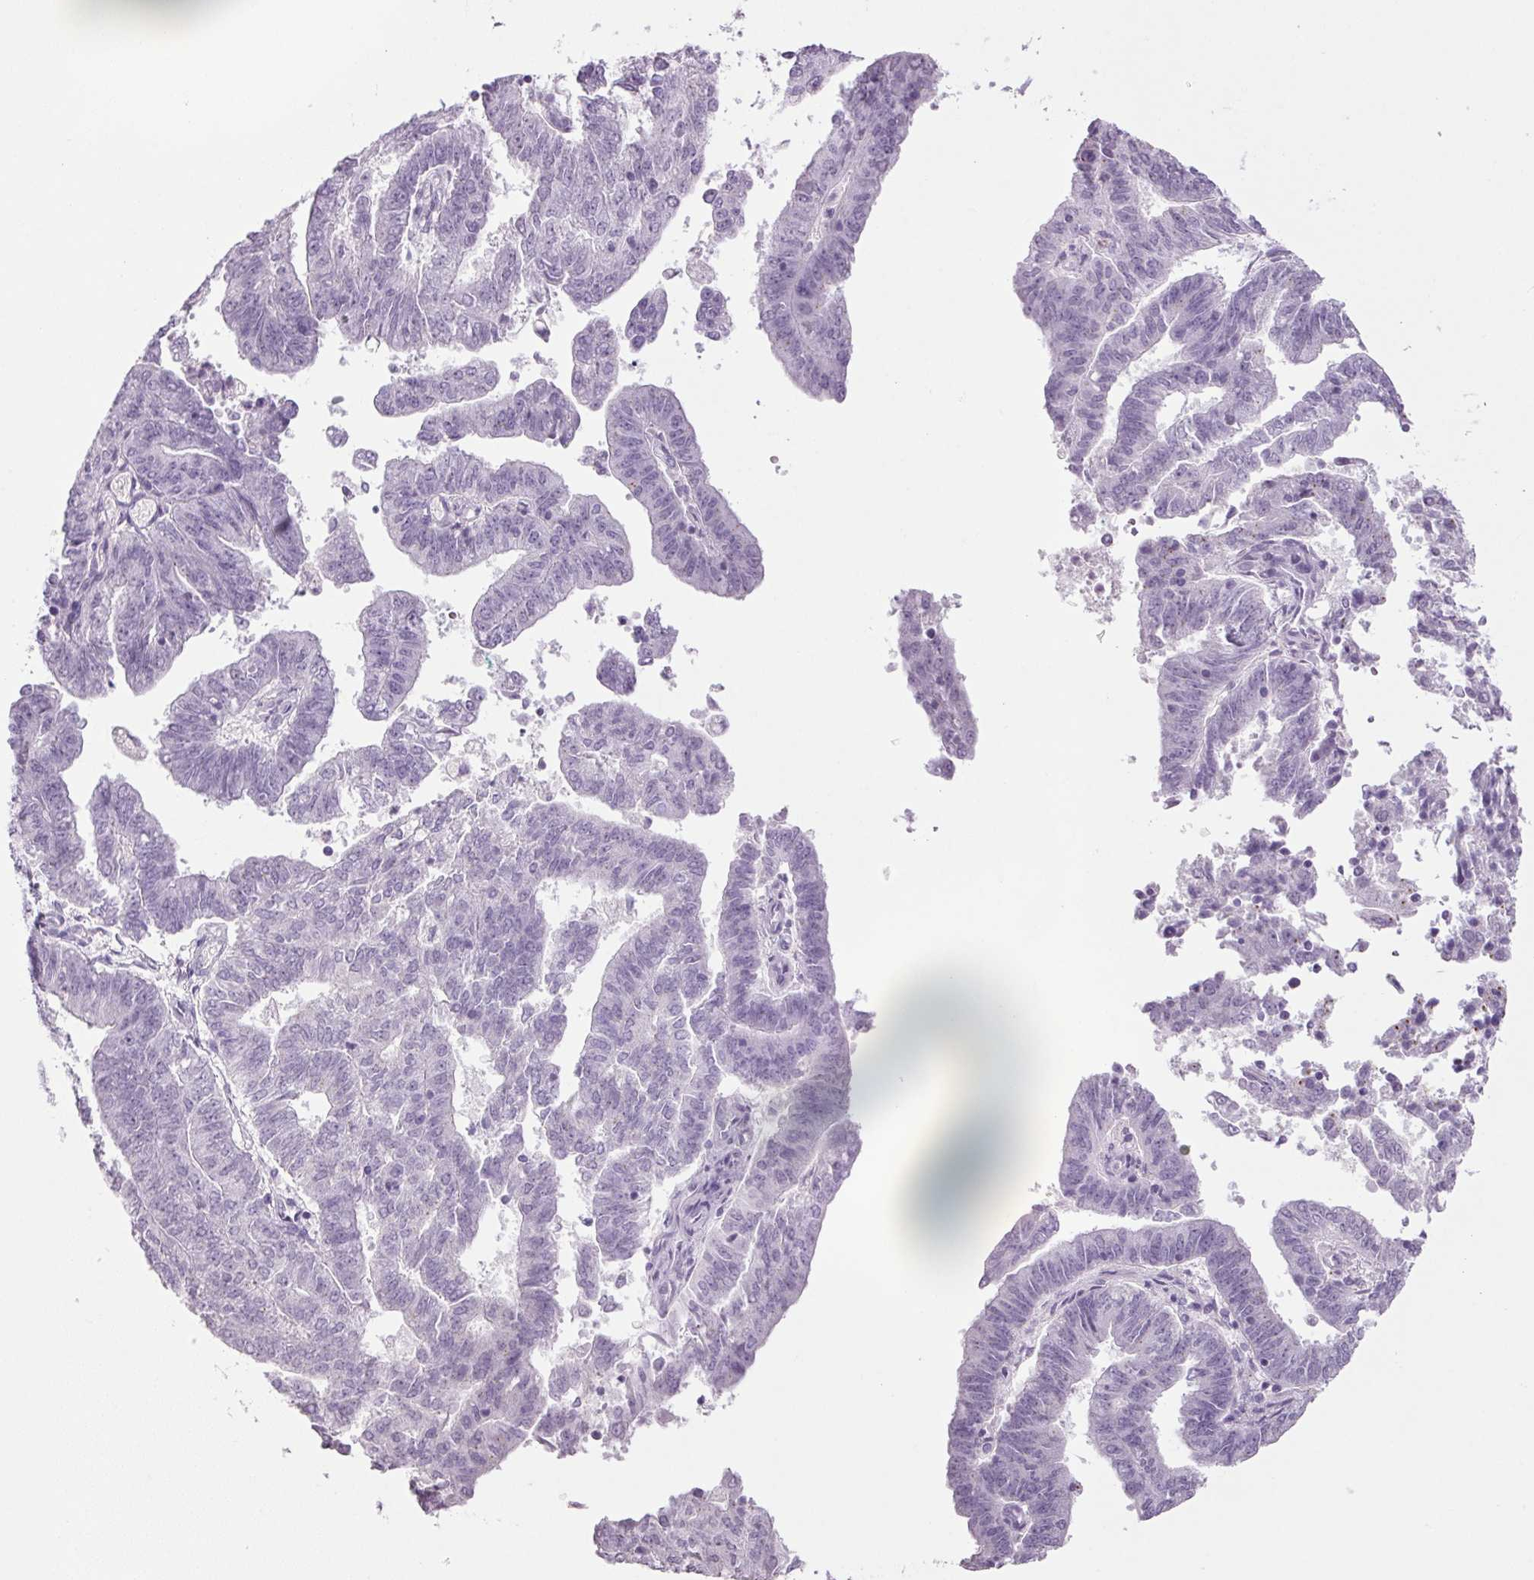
{"staining": {"intensity": "negative", "quantity": "none", "location": "none"}, "tissue": "endometrial cancer", "cell_type": "Tumor cells", "image_type": "cancer", "snomed": [{"axis": "morphology", "description": "Adenocarcinoma, NOS"}, {"axis": "topography", "description": "Endometrium"}], "caption": "High power microscopy image of an IHC histopathology image of adenocarcinoma (endometrial), revealing no significant expression in tumor cells.", "gene": "PPP1R1A", "patient": {"sex": "female", "age": 82}}